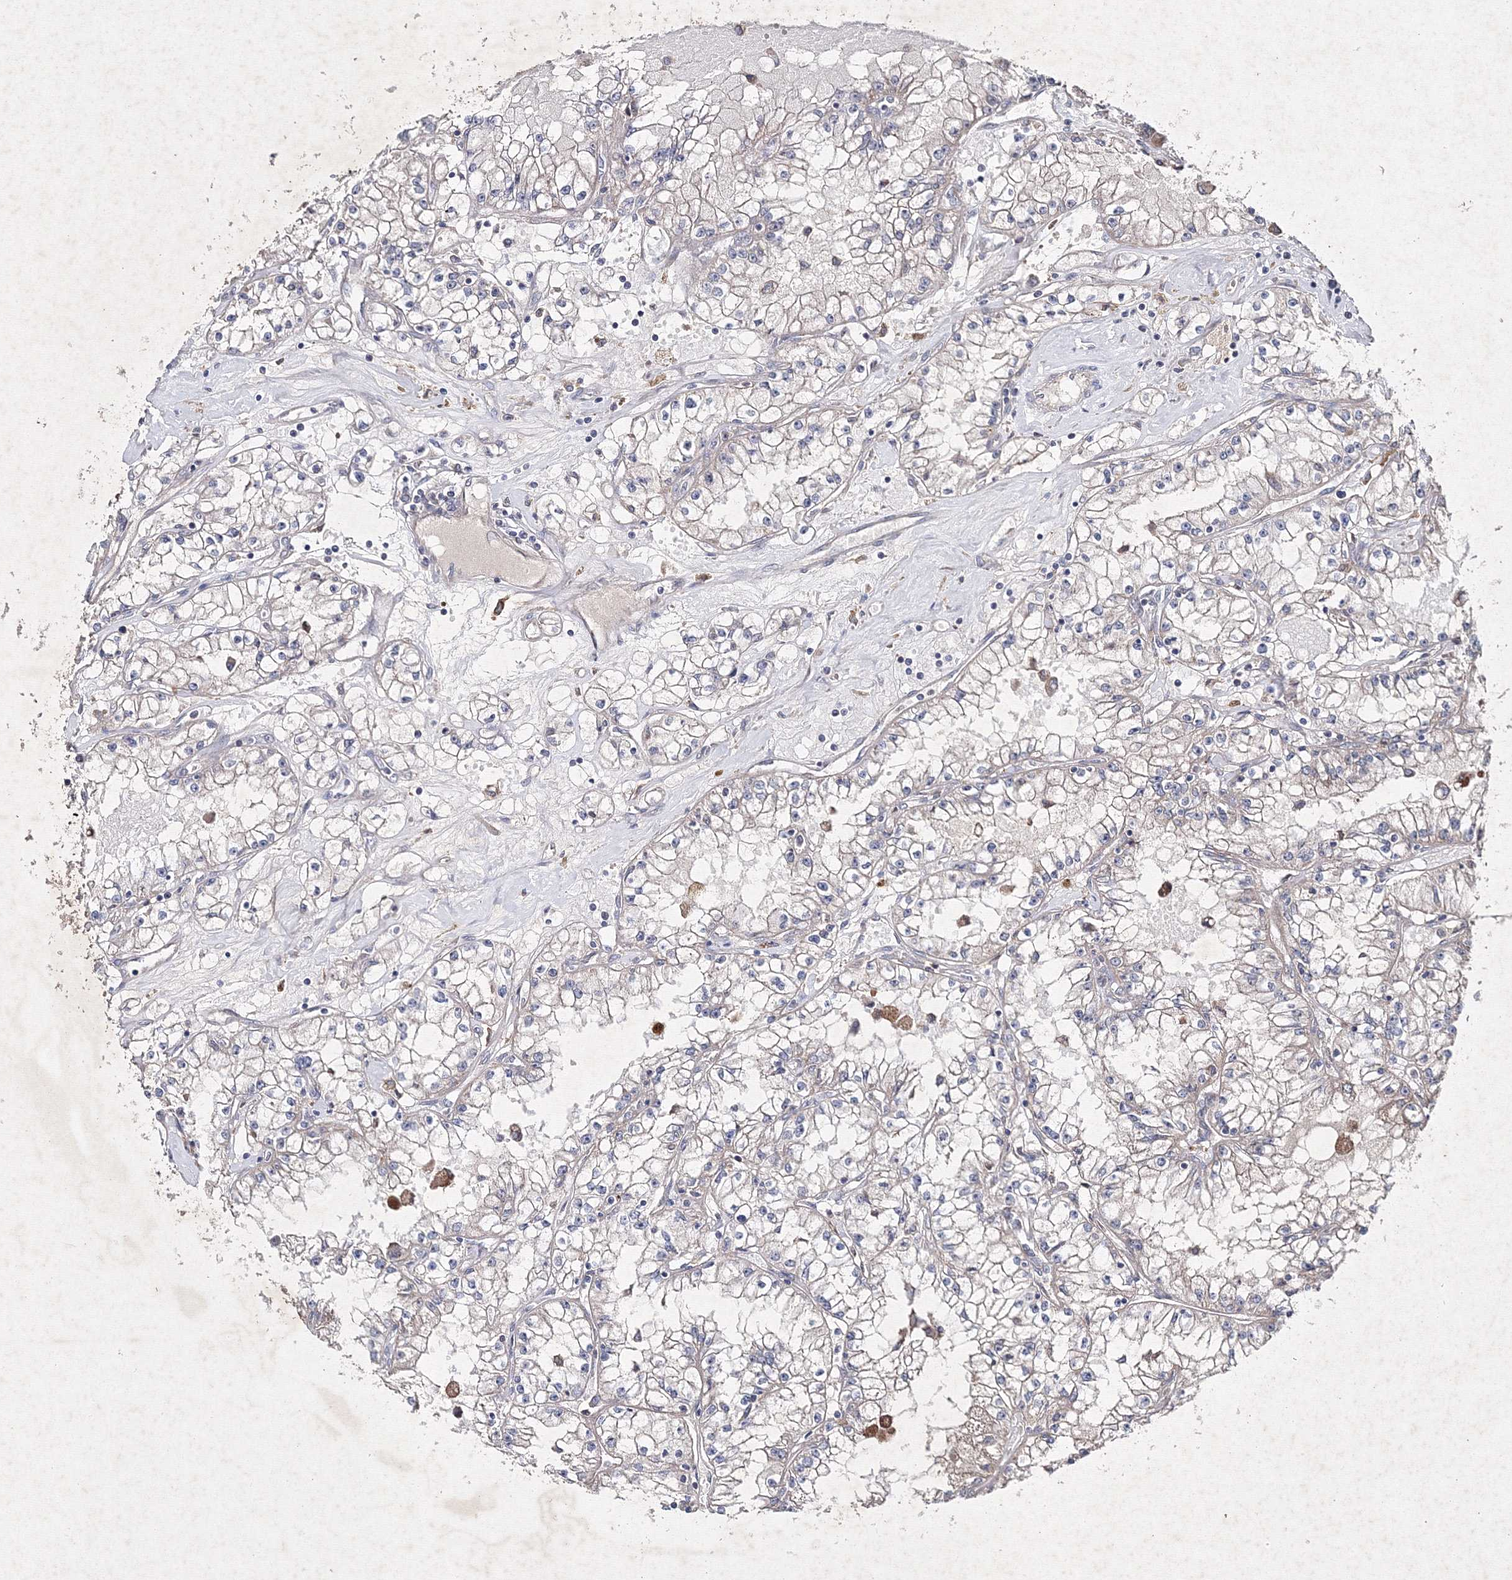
{"staining": {"intensity": "negative", "quantity": "none", "location": "none"}, "tissue": "renal cancer", "cell_type": "Tumor cells", "image_type": "cancer", "snomed": [{"axis": "morphology", "description": "Adenocarcinoma, NOS"}, {"axis": "topography", "description": "Kidney"}], "caption": "The IHC micrograph has no significant expression in tumor cells of renal cancer (adenocarcinoma) tissue.", "gene": "GFM1", "patient": {"sex": "male", "age": 56}}